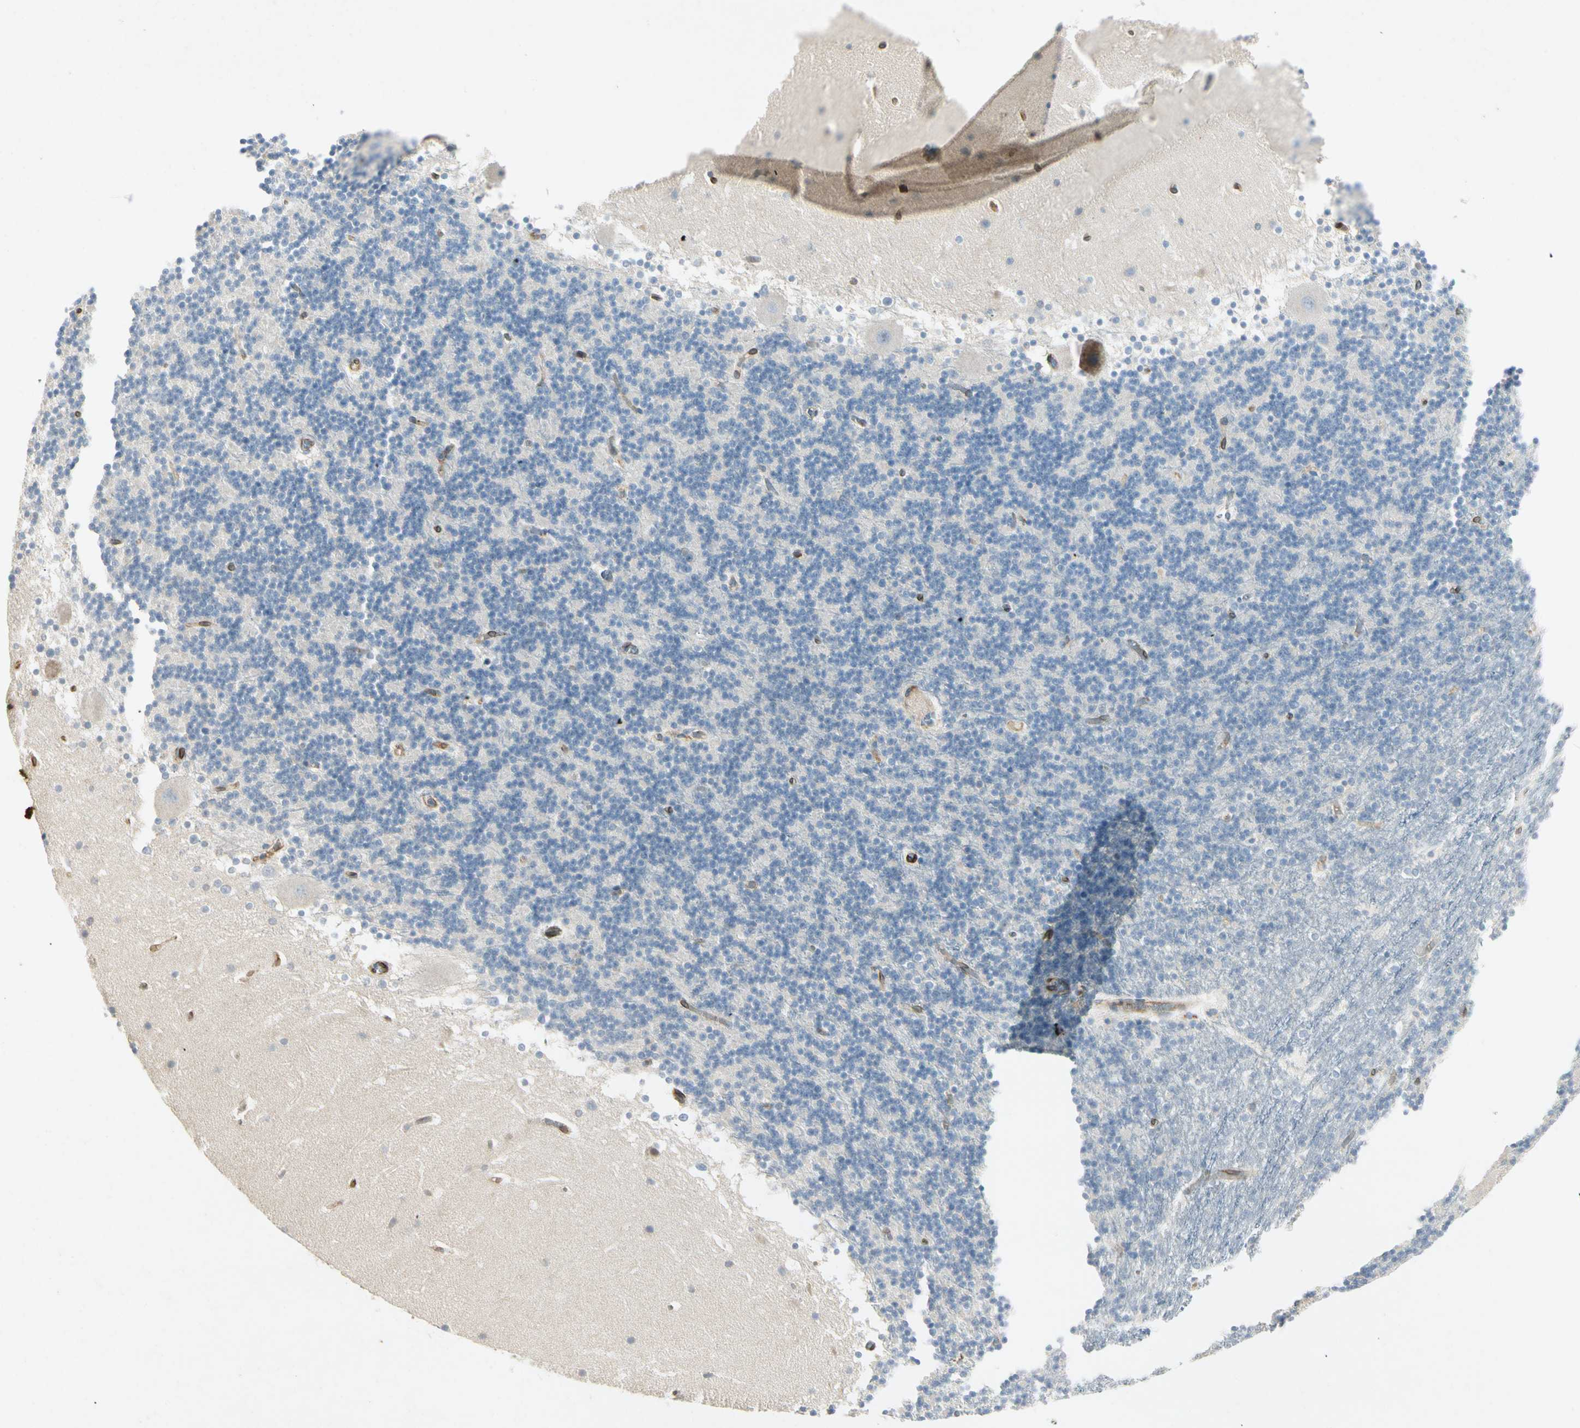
{"staining": {"intensity": "negative", "quantity": "none", "location": "none"}, "tissue": "cerebellum", "cell_type": "Cells in granular layer", "image_type": "normal", "snomed": [{"axis": "morphology", "description": "Normal tissue, NOS"}, {"axis": "topography", "description": "Cerebellum"}], "caption": "Histopathology image shows no significant protein staining in cells in granular layer of normal cerebellum. (DAB immunohistochemistry, high magnification).", "gene": "TAPBP", "patient": {"sex": "male", "age": 45}}